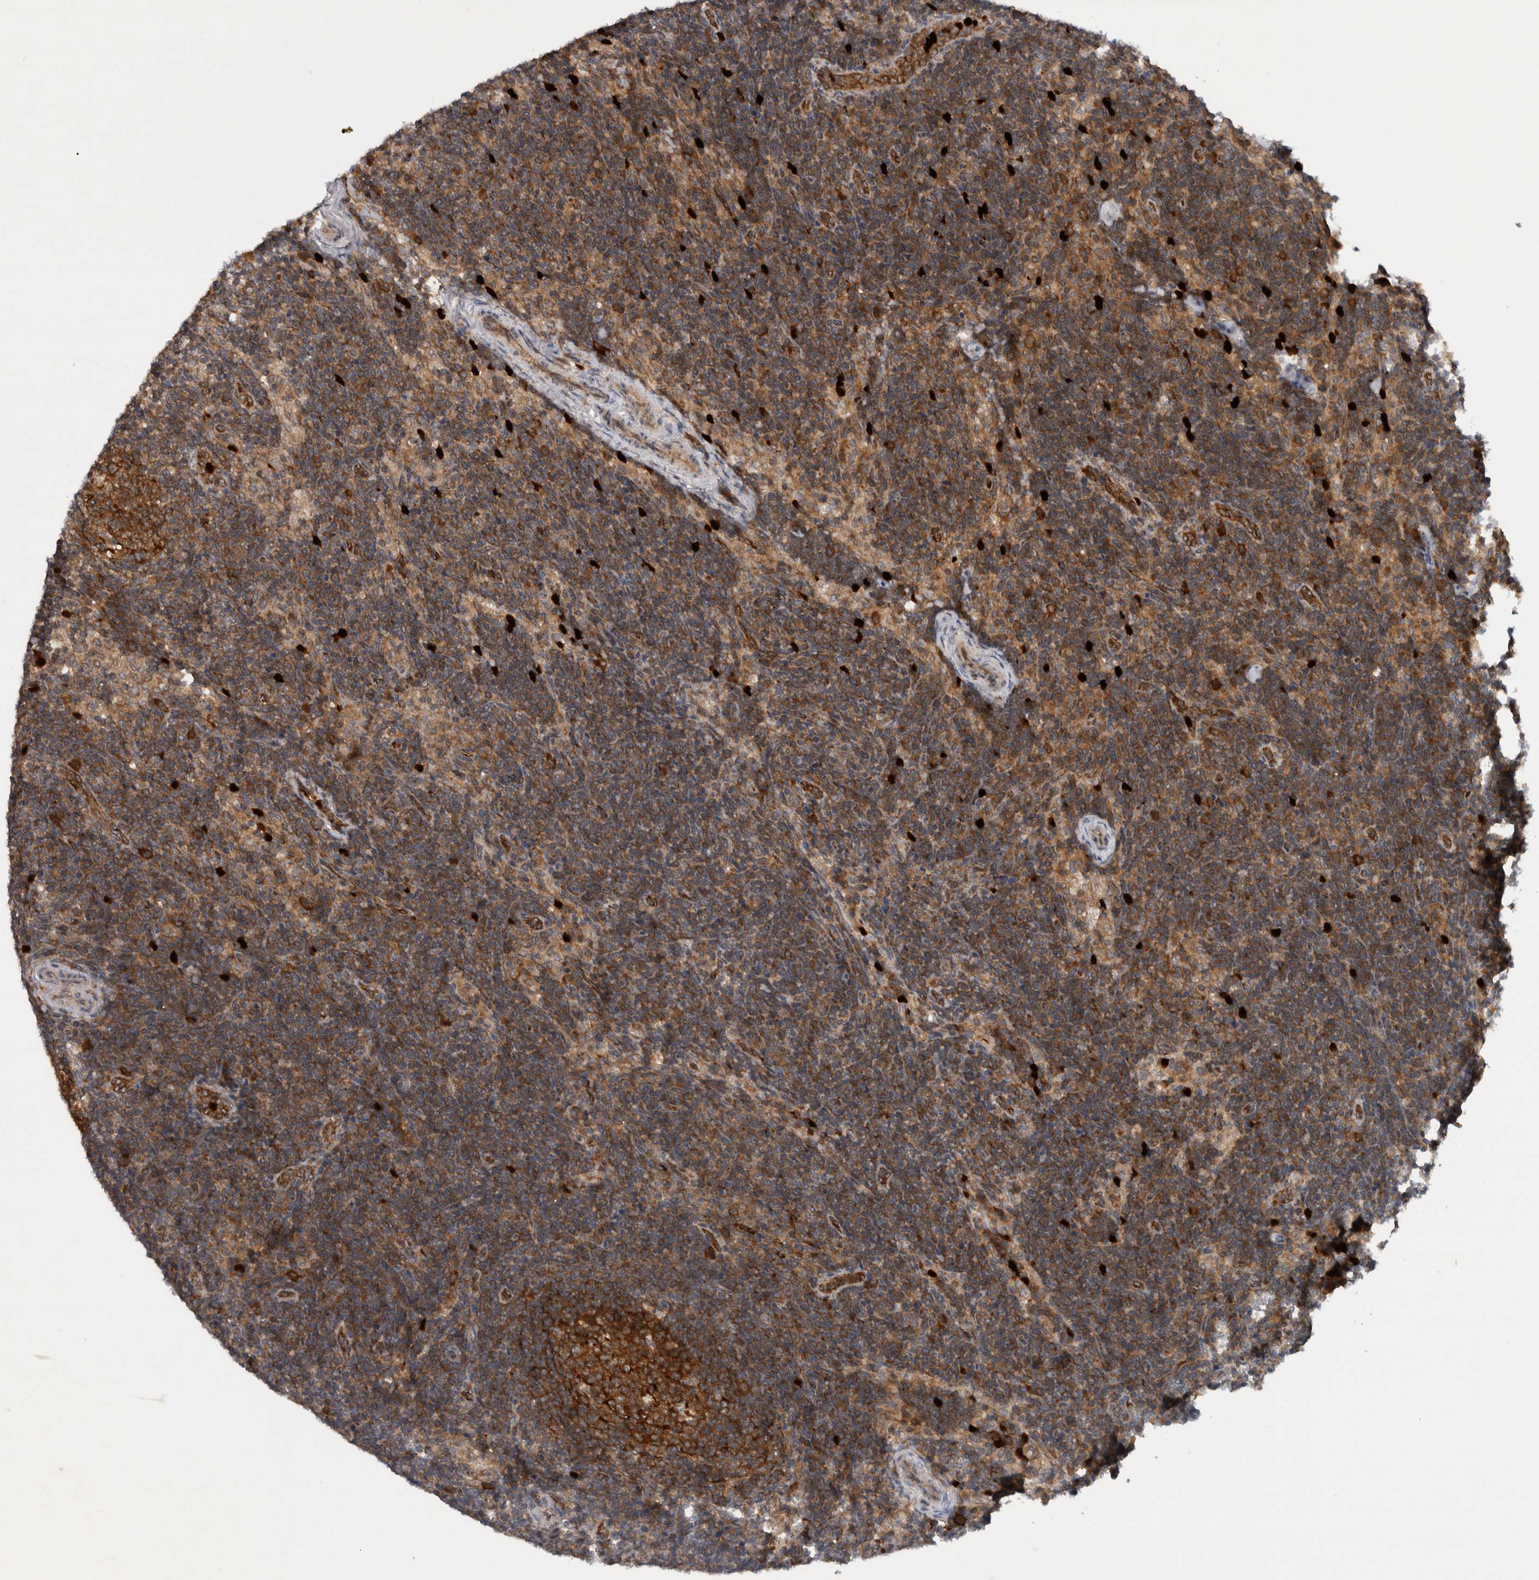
{"staining": {"intensity": "strong", "quantity": ">75%", "location": "cytoplasmic/membranous"}, "tissue": "lymph node", "cell_type": "Germinal center cells", "image_type": "normal", "snomed": [{"axis": "morphology", "description": "Normal tissue, NOS"}, {"axis": "topography", "description": "Lymph node"}], "caption": "Immunohistochemistry (IHC) of normal human lymph node displays high levels of strong cytoplasmic/membranous expression in about >75% of germinal center cells. (brown staining indicates protein expression, while blue staining denotes nuclei).", "gene": "PDCD2", "patient": {"sex": "female", "age": 22}}